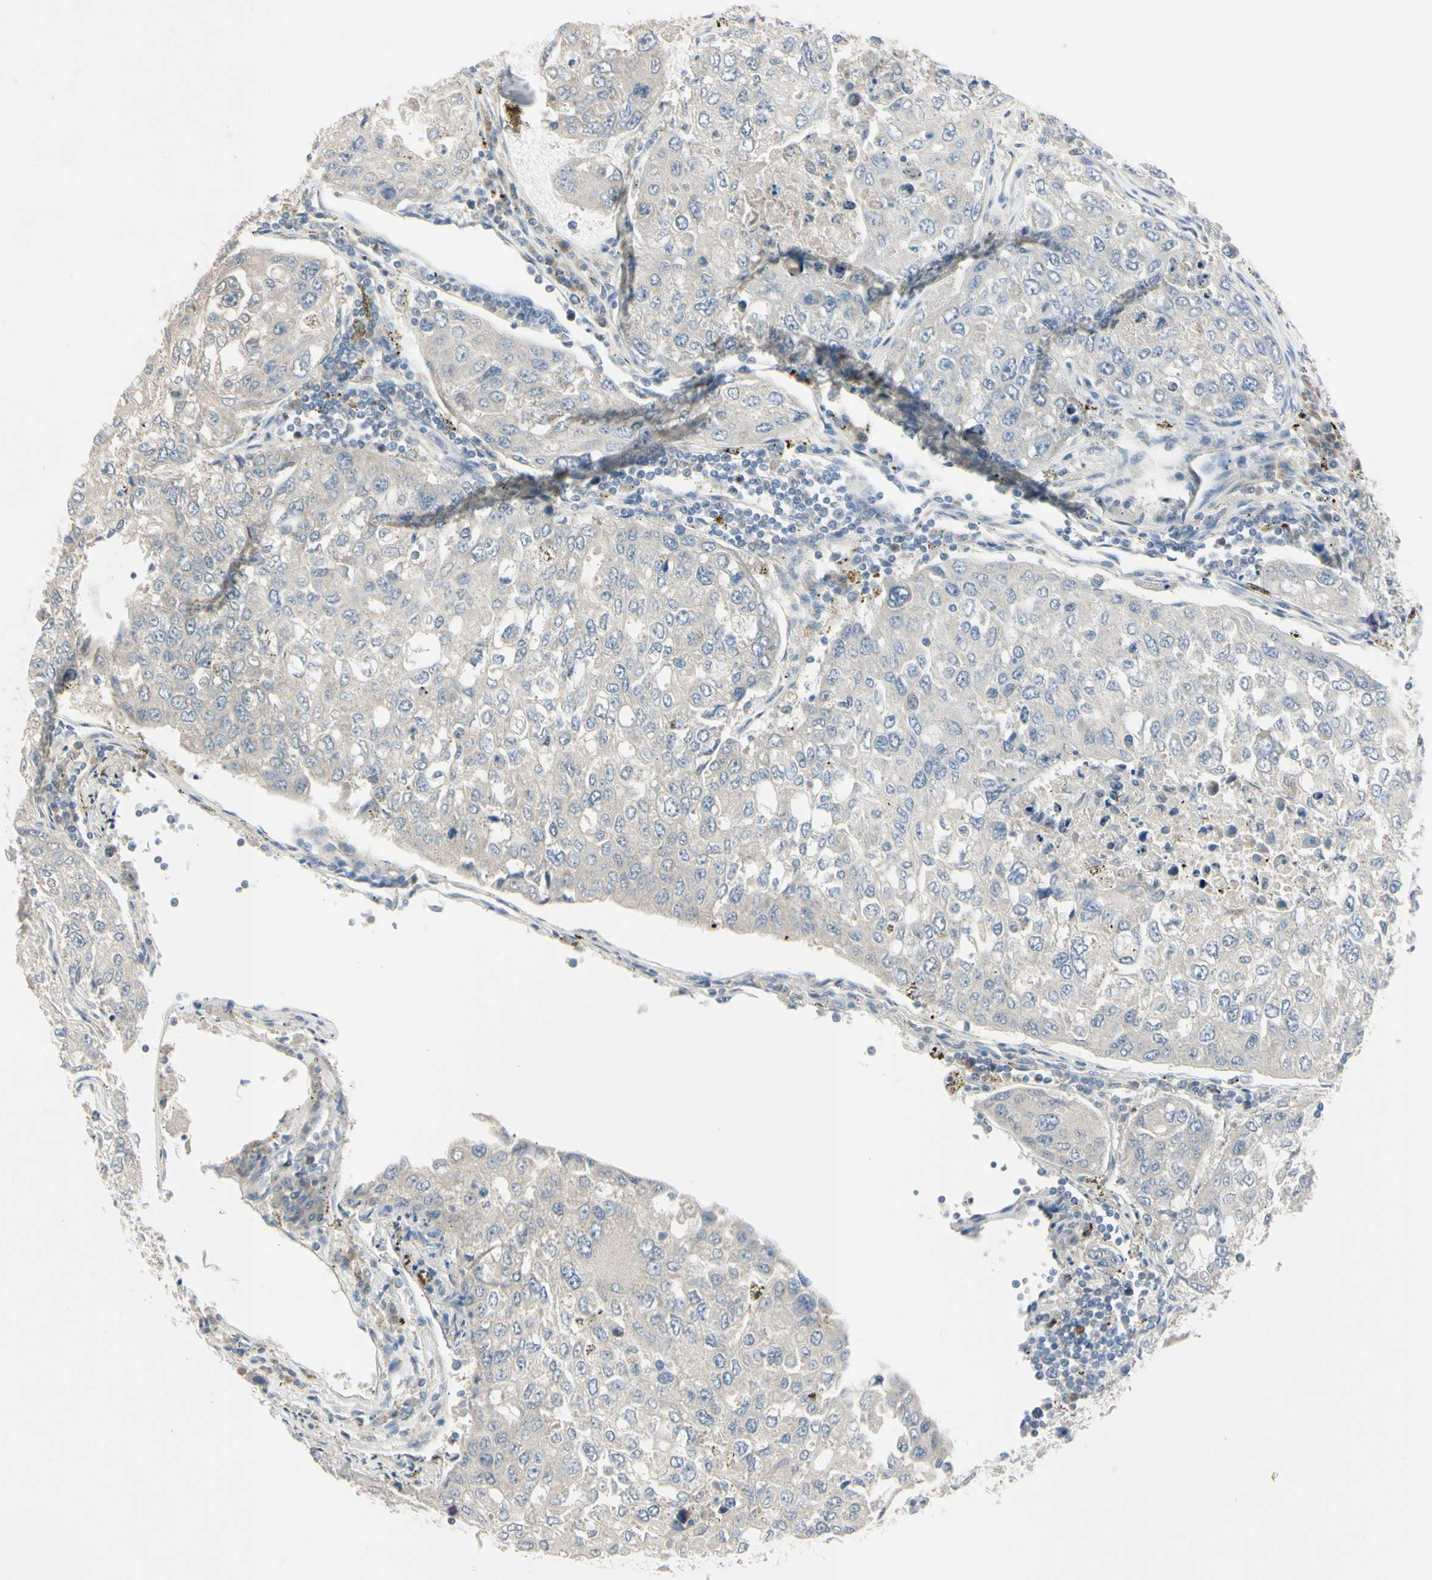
{"staining": {"intensity": "negative", "quantity": "none", "location": "none"}, "tissue": "urothelial cancer", "cell_type": "Tumor cells", "image_type": "cancer", "snomed": [{"axis": "morphology", "description": "Urothelial carcinoma, High grade"}, {"axis": "topography", "description": "Lymph node"}, {"axis": "topography", "description": "Urinary bladder"}], "caption": "The image demonstrates no significant staining in tumor cells of urothelial cancer. (DAB immunohistochemistry with hematoxylin counter stain).", "gene": "AATK", "patient": {"sex": "male", "age": 51}}